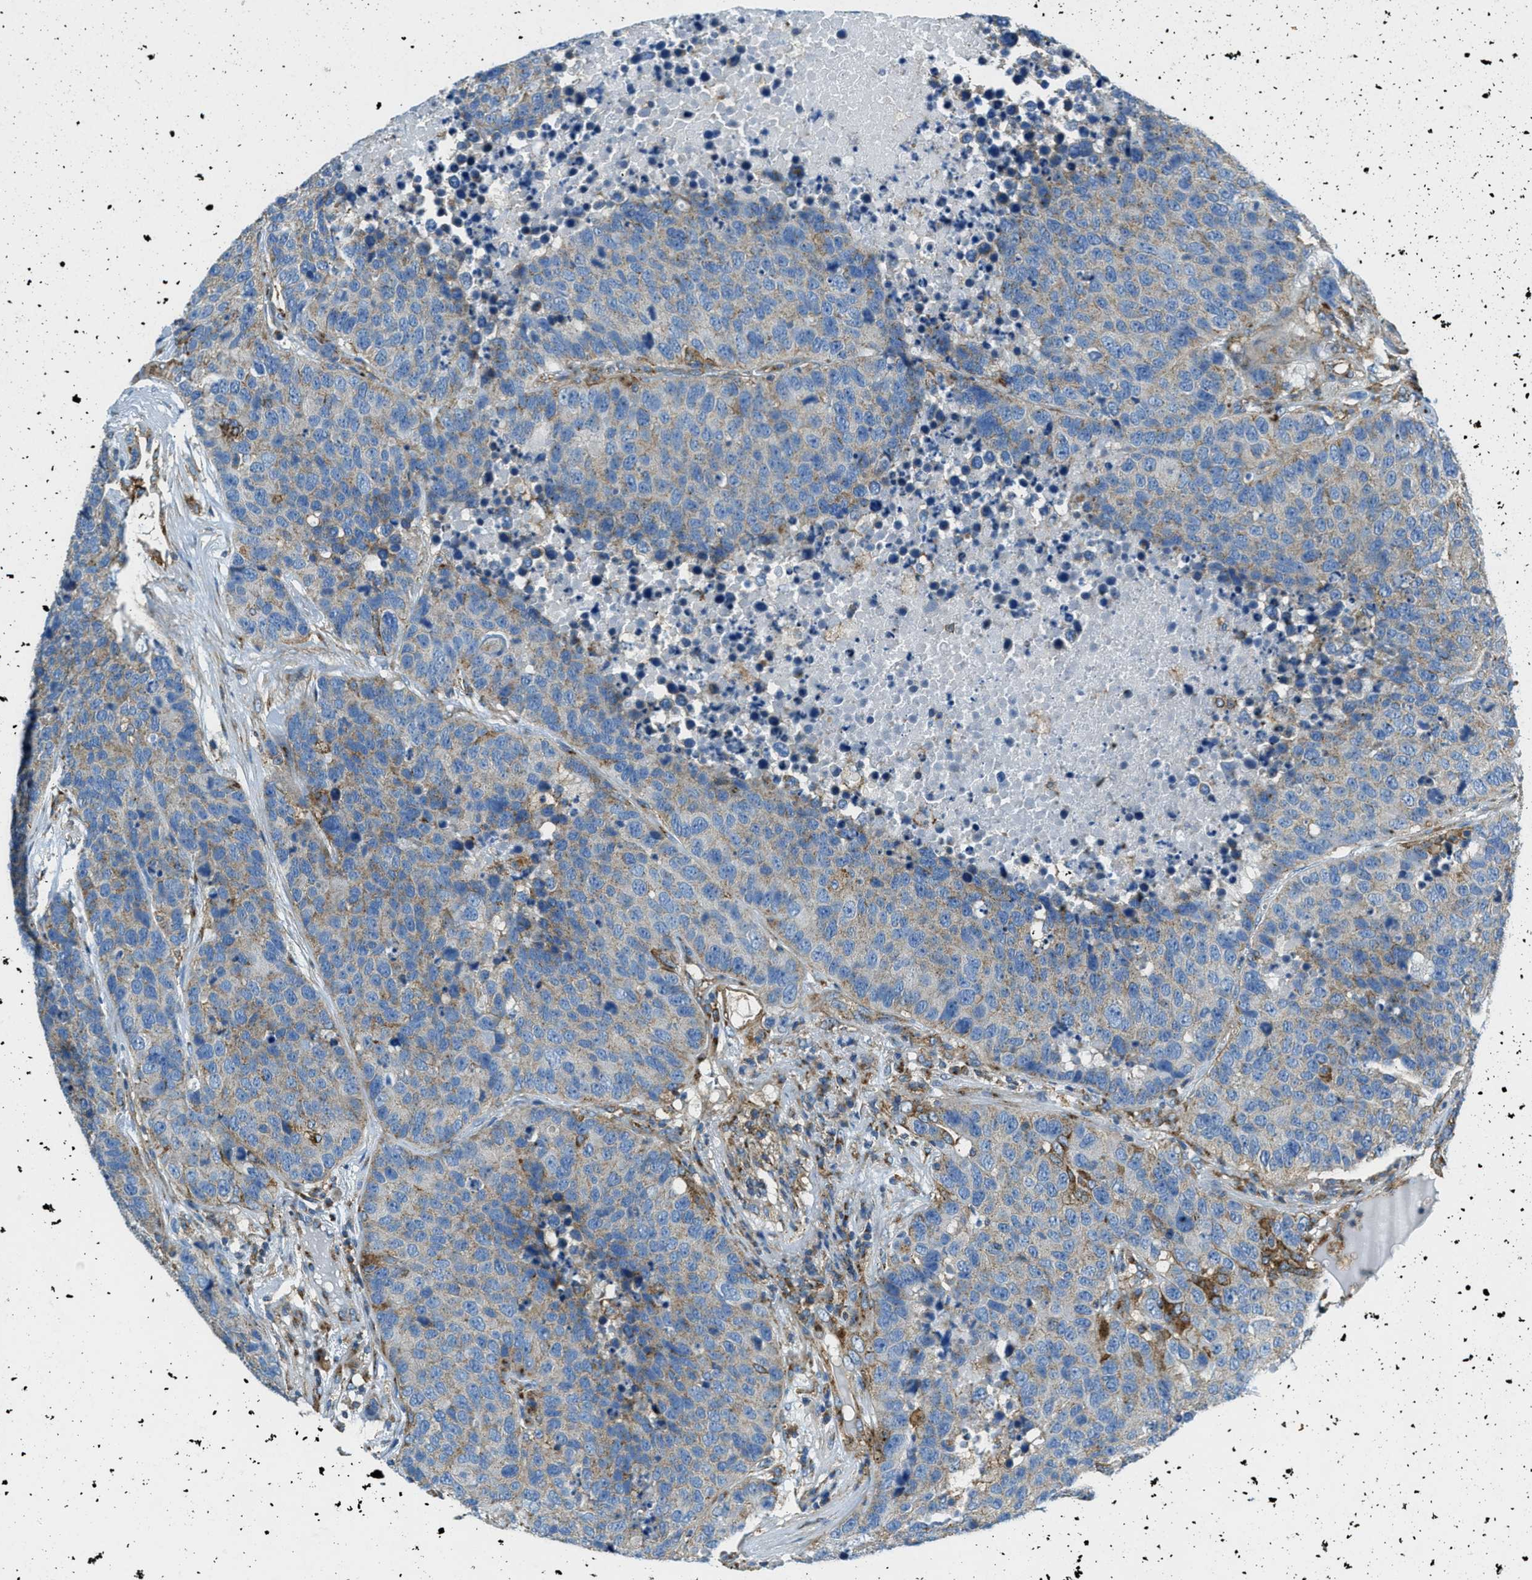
{"staining": {"intensity": "weak", "quantity": ">75%", "location": "cytoplasmic/membranous"}, "tissue": "carcinoid", "cell_type": "Tumor cells", "image_type": "cancer", "snomed": [{"axis": "morphology", "description": "Carcinoid, malignant, NOS"}, {"axis": "topography", "description": "Lung"}], "caption": "Human malignant carcinoid stained with a brown dye displays weak cytoplasmic/membranous positive positivity in approximately >75% of tumor cells.", "gene": "AP2B1", "patient": {"sex": "male", "age": 60}}